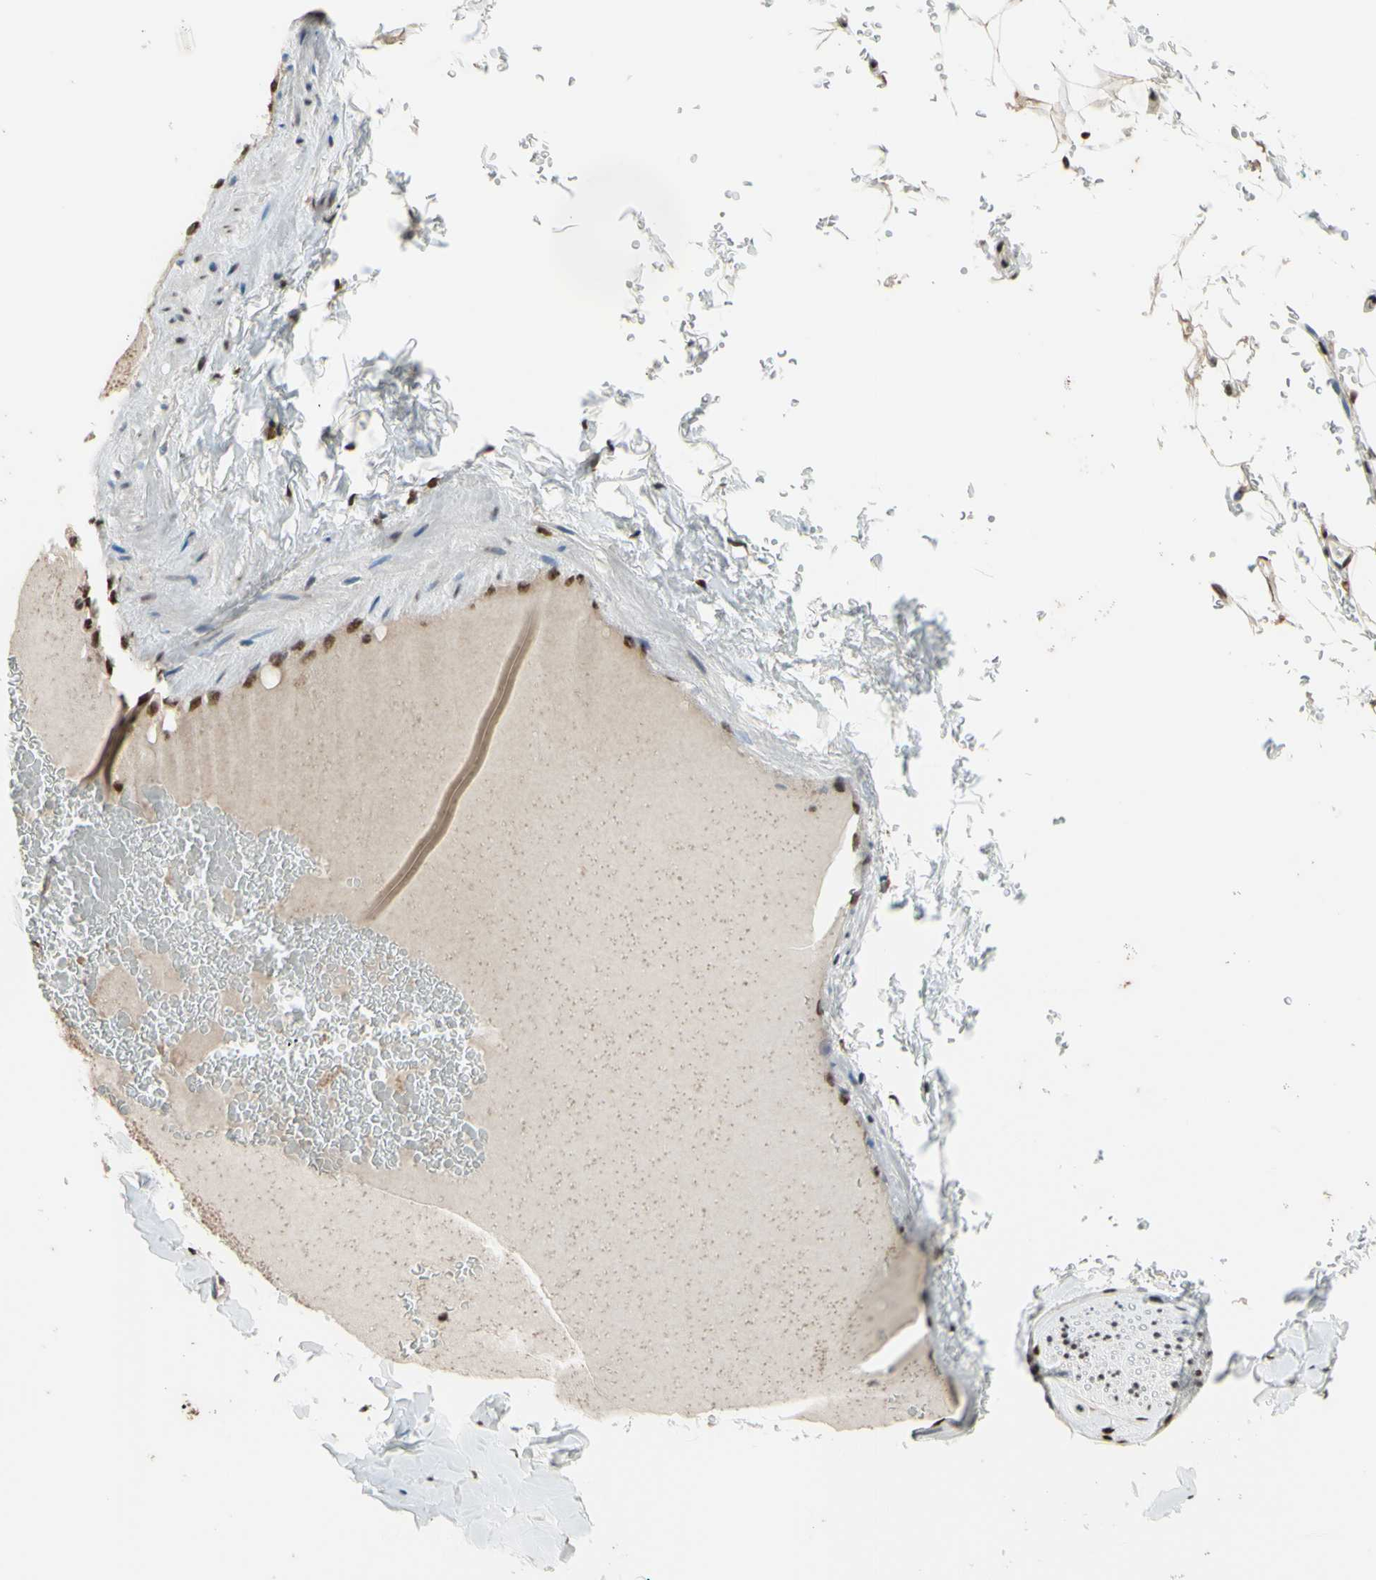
{"staining": {"intensity": "moderate", "quantity": "25%-75%", "location": "cytoplasmic/membranous,nuclear"}, "tissue": "adipose tissue", "cell_type": "Adipocytes", "image_type": "normal", "snomed": [{"axis": "morphology", "description": "Normal tissue, NOS"}, {"axis": "topography", "description": "Peripheral nerve tissue"}], "caption": "Unremarkable adipose tissue displays moderate cytoplasmic/membranous,nuclear staining in about 25%-75% of adipocytes, visualized by immunohistochemistry. Using DAB (brown) and hematoxylin (blue) stains, captured at high magnification using brightfield microscopy.", "gene": "FKBP5", "patient": {"sex": "male", "age": 70}}